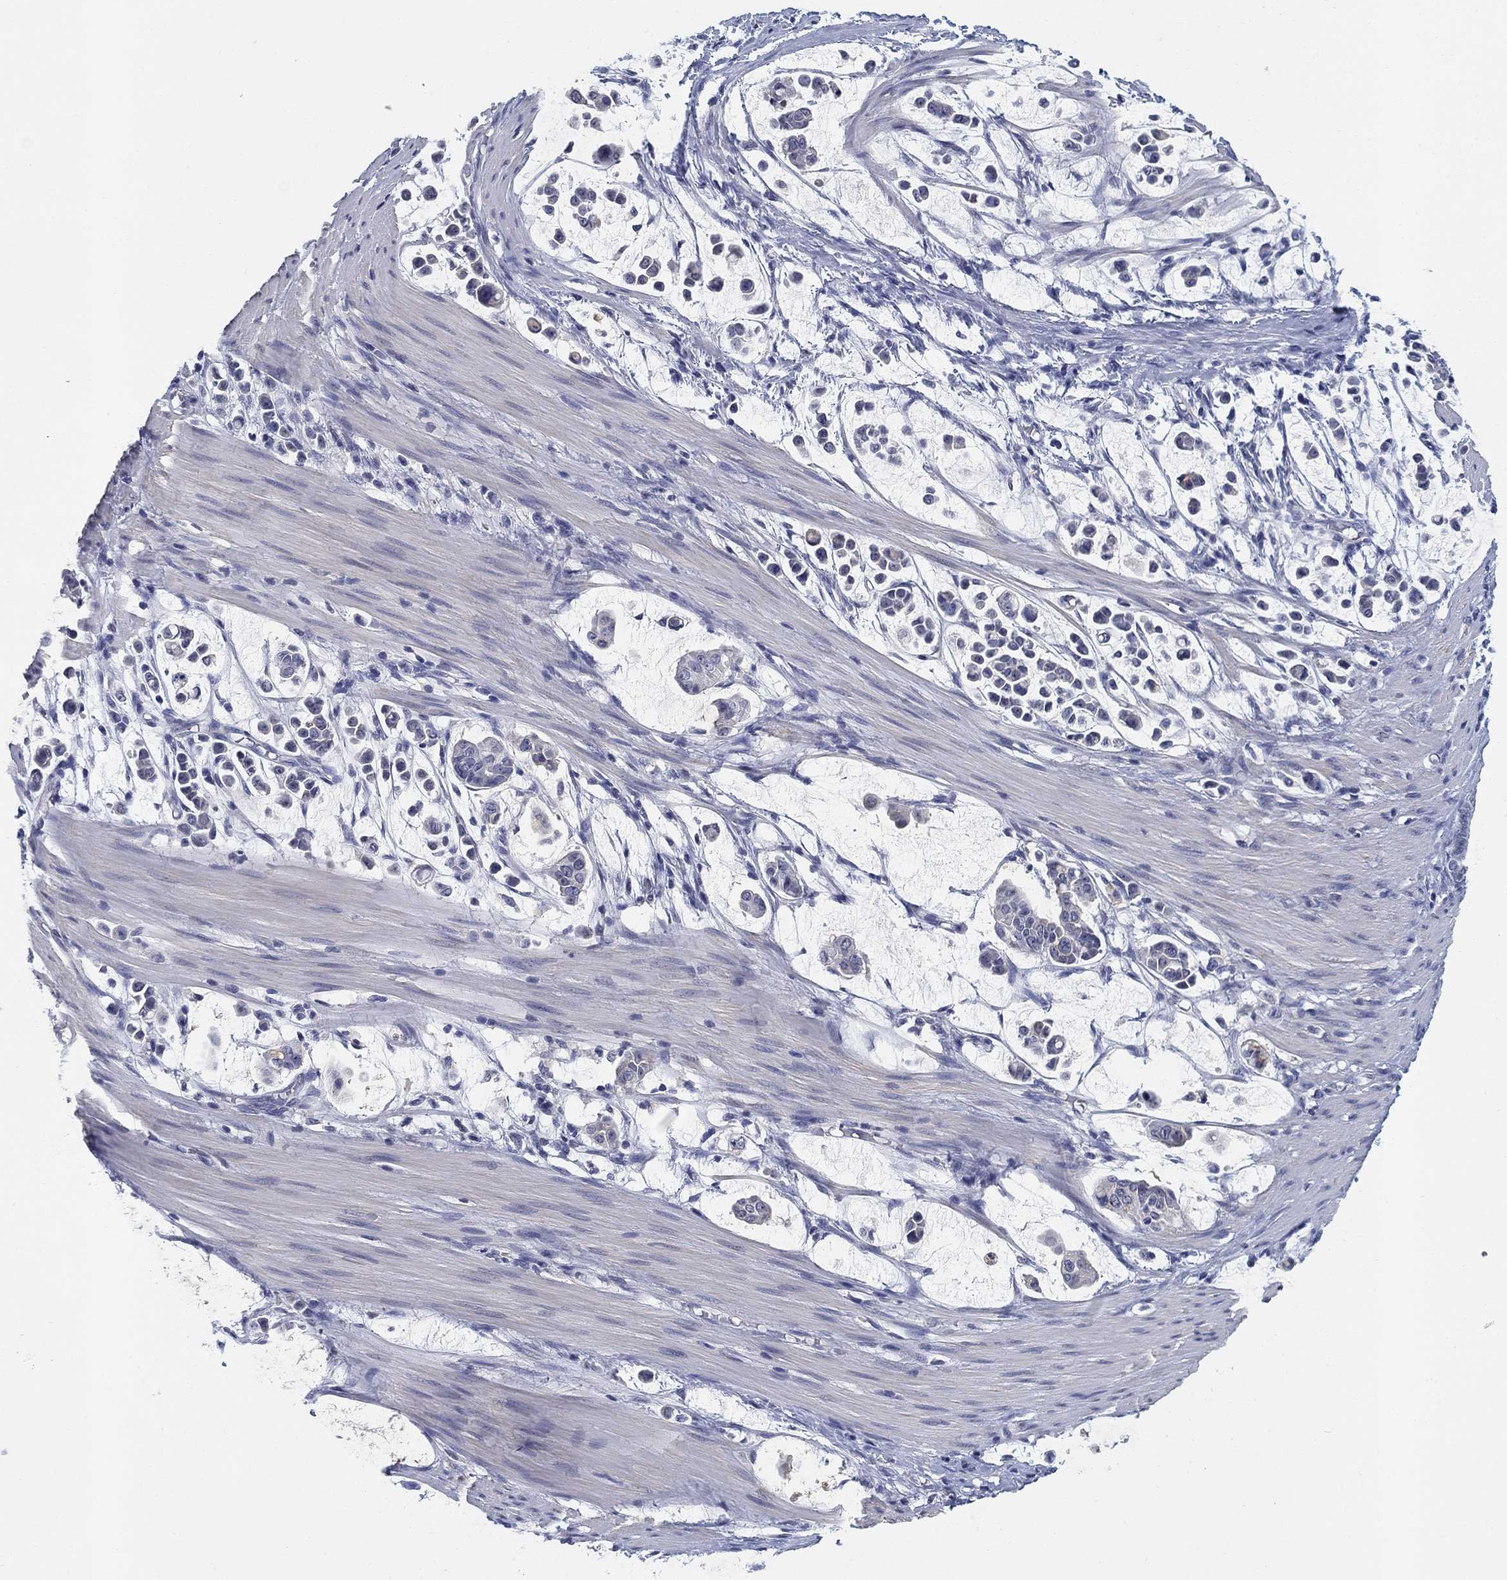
{"staining": {"intensity": "negative", "quantity": "none", "location": "none"}, "tissue": "stomach cancer", "cell_type": "Tumor cells", "image_type": "cancer", "snomed": [{"axis": "morphology", "description": "Adenocarcinoma, NOS"}, {"axis": "topography", "description": "Stomach"}], "caption": "An immunohistochemistry (IHC) image of adenocarcinoma (stomach) is shown. There is no staining in tumor cells of adenocarcinoma (stomach).", "gene": "OTUB2", "patient": {"sex": "male", "age": 82}}